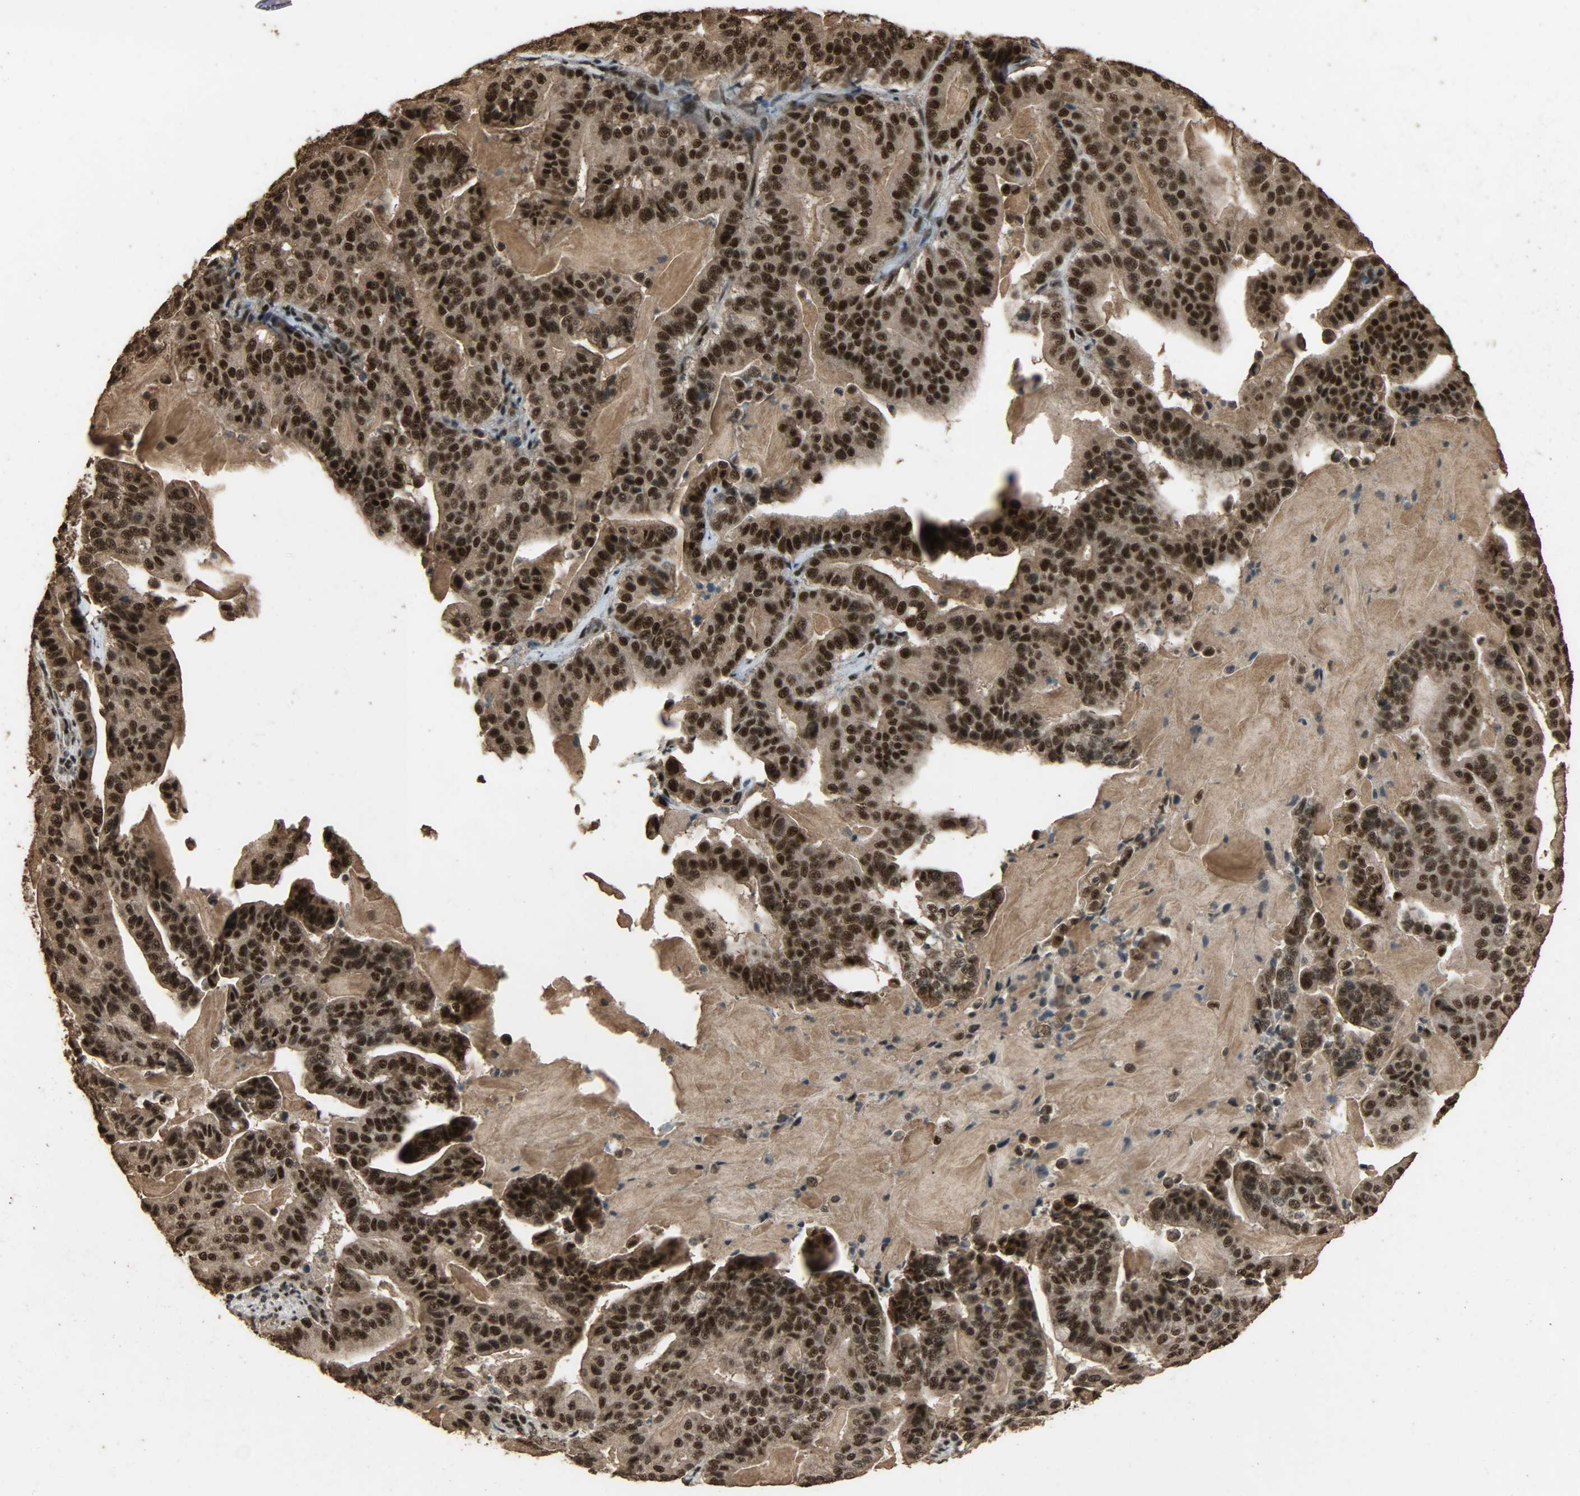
{"staining": {"intensity": "strong", "quantity": ">75%", "location": "cytoplasmic/membranous,nuclear"}, "tissue": "pancreatic cancer", "cell_type": "Tumor cells", "image_type": "cancer", "snomed": [{"axis": "morphology", "description": "Adenocarcinoma, NOS"}, {"axis": "topography", "description": "Pancreas"}], "caption": "The image displays immunohistochemical staining of pancreatic cancer (adenocarcinoma). There is strong cytoplasmic/membranous and nuclear expression is present in about >75% of tumor cells.", "gene": "CCNT2", "patient": {"sex": "male", "age": 63}}